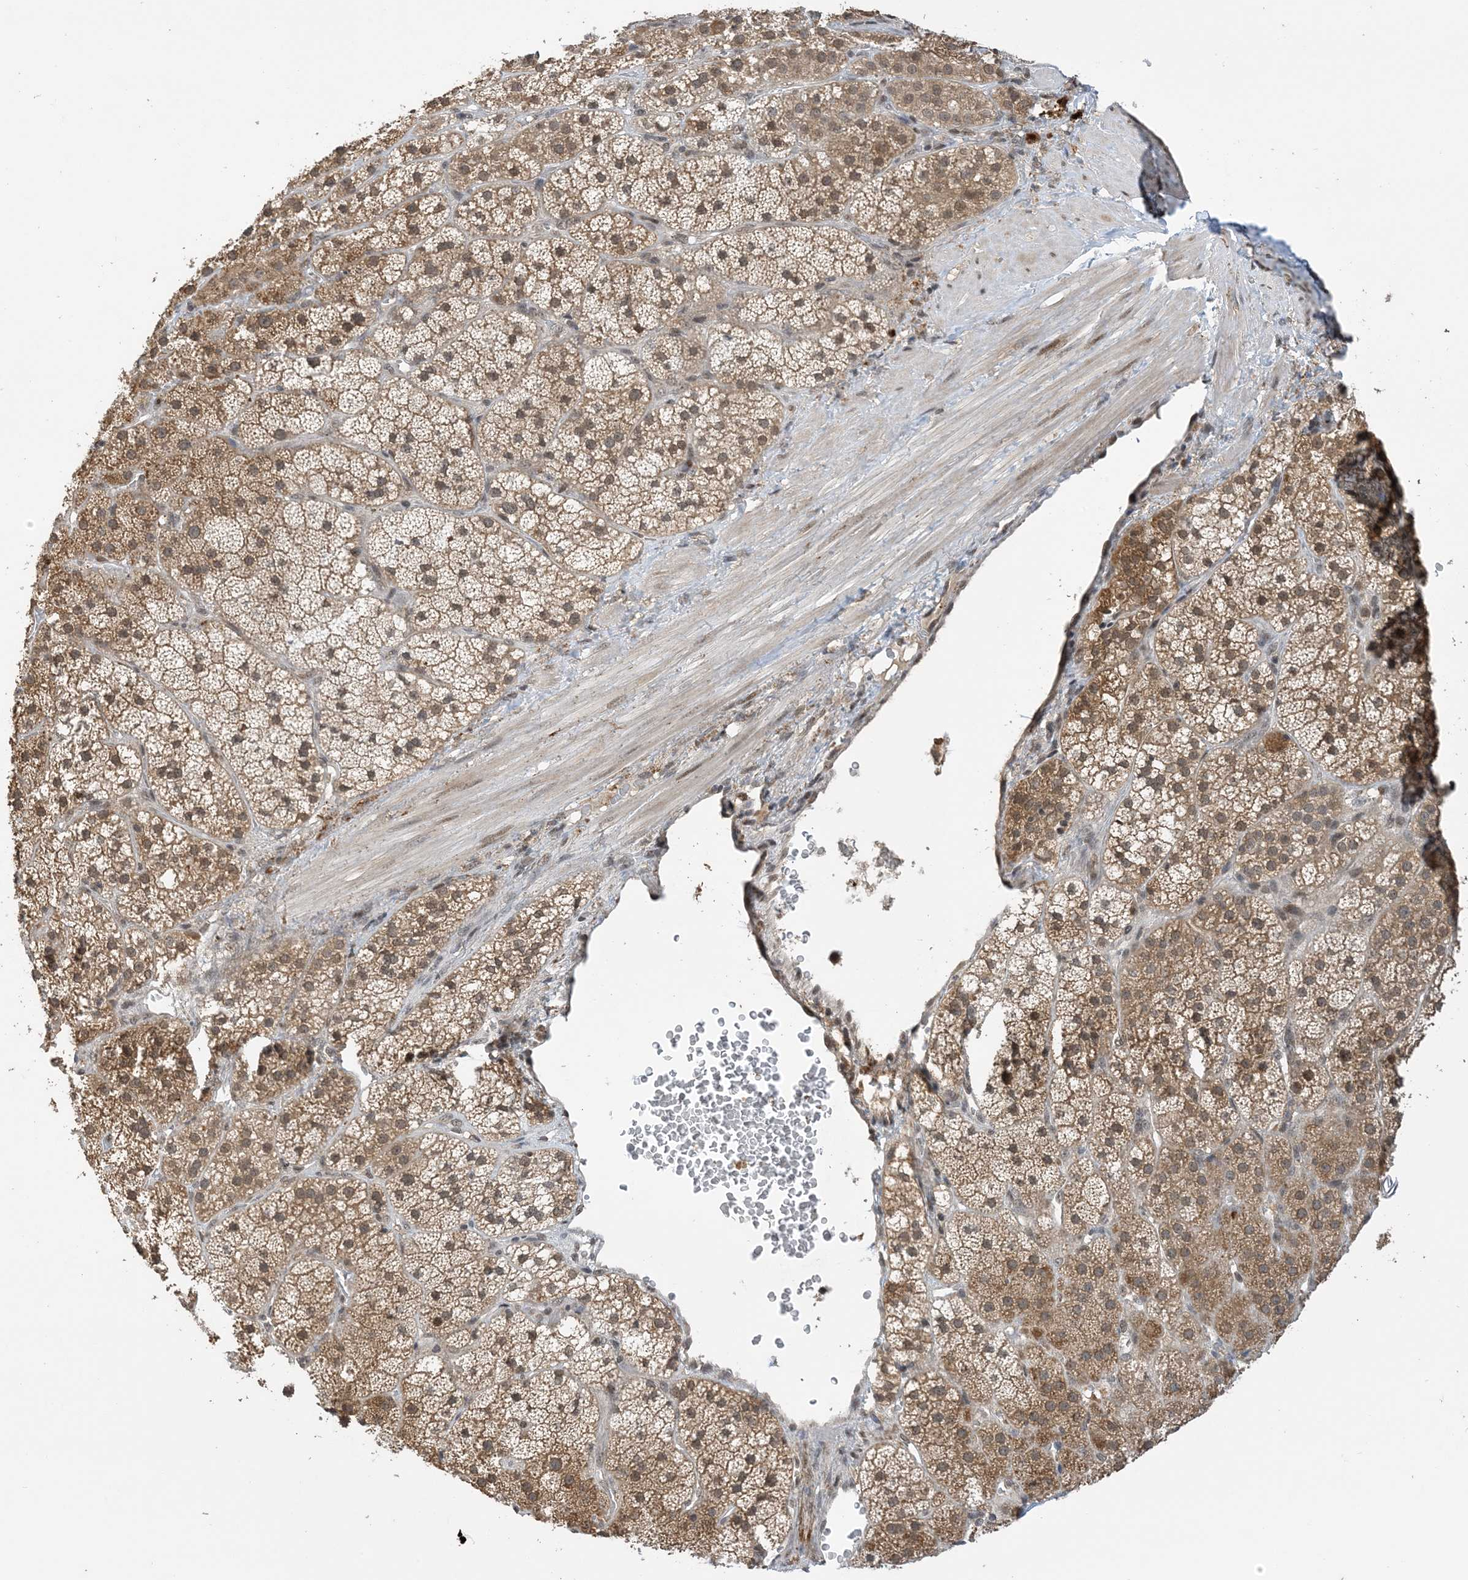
{"staining": {"intensity": "moderate", "quantity": ">75%", "location": "cytoplasmic/membranous"}, "tissue": "adrenal gland", "cell_type": "Glandular cells", "image_type": "normal", "snomed": [{"axis": "morphology", "description": "Normal tissue, NOS"}, {"axis": "topography", "description": "Adrenal gland"}], "caption": "Immunohistochemistry (IHC) (DAB (3,3'-diaminobenzidine)) staining of unremarkable human adrenal gland exhibits moderate cytoplasmic/membranous protein staining in about >75% of glandular cells.", "gene": "ACYP2", "patient": {"sex": "male", "age": 57}}